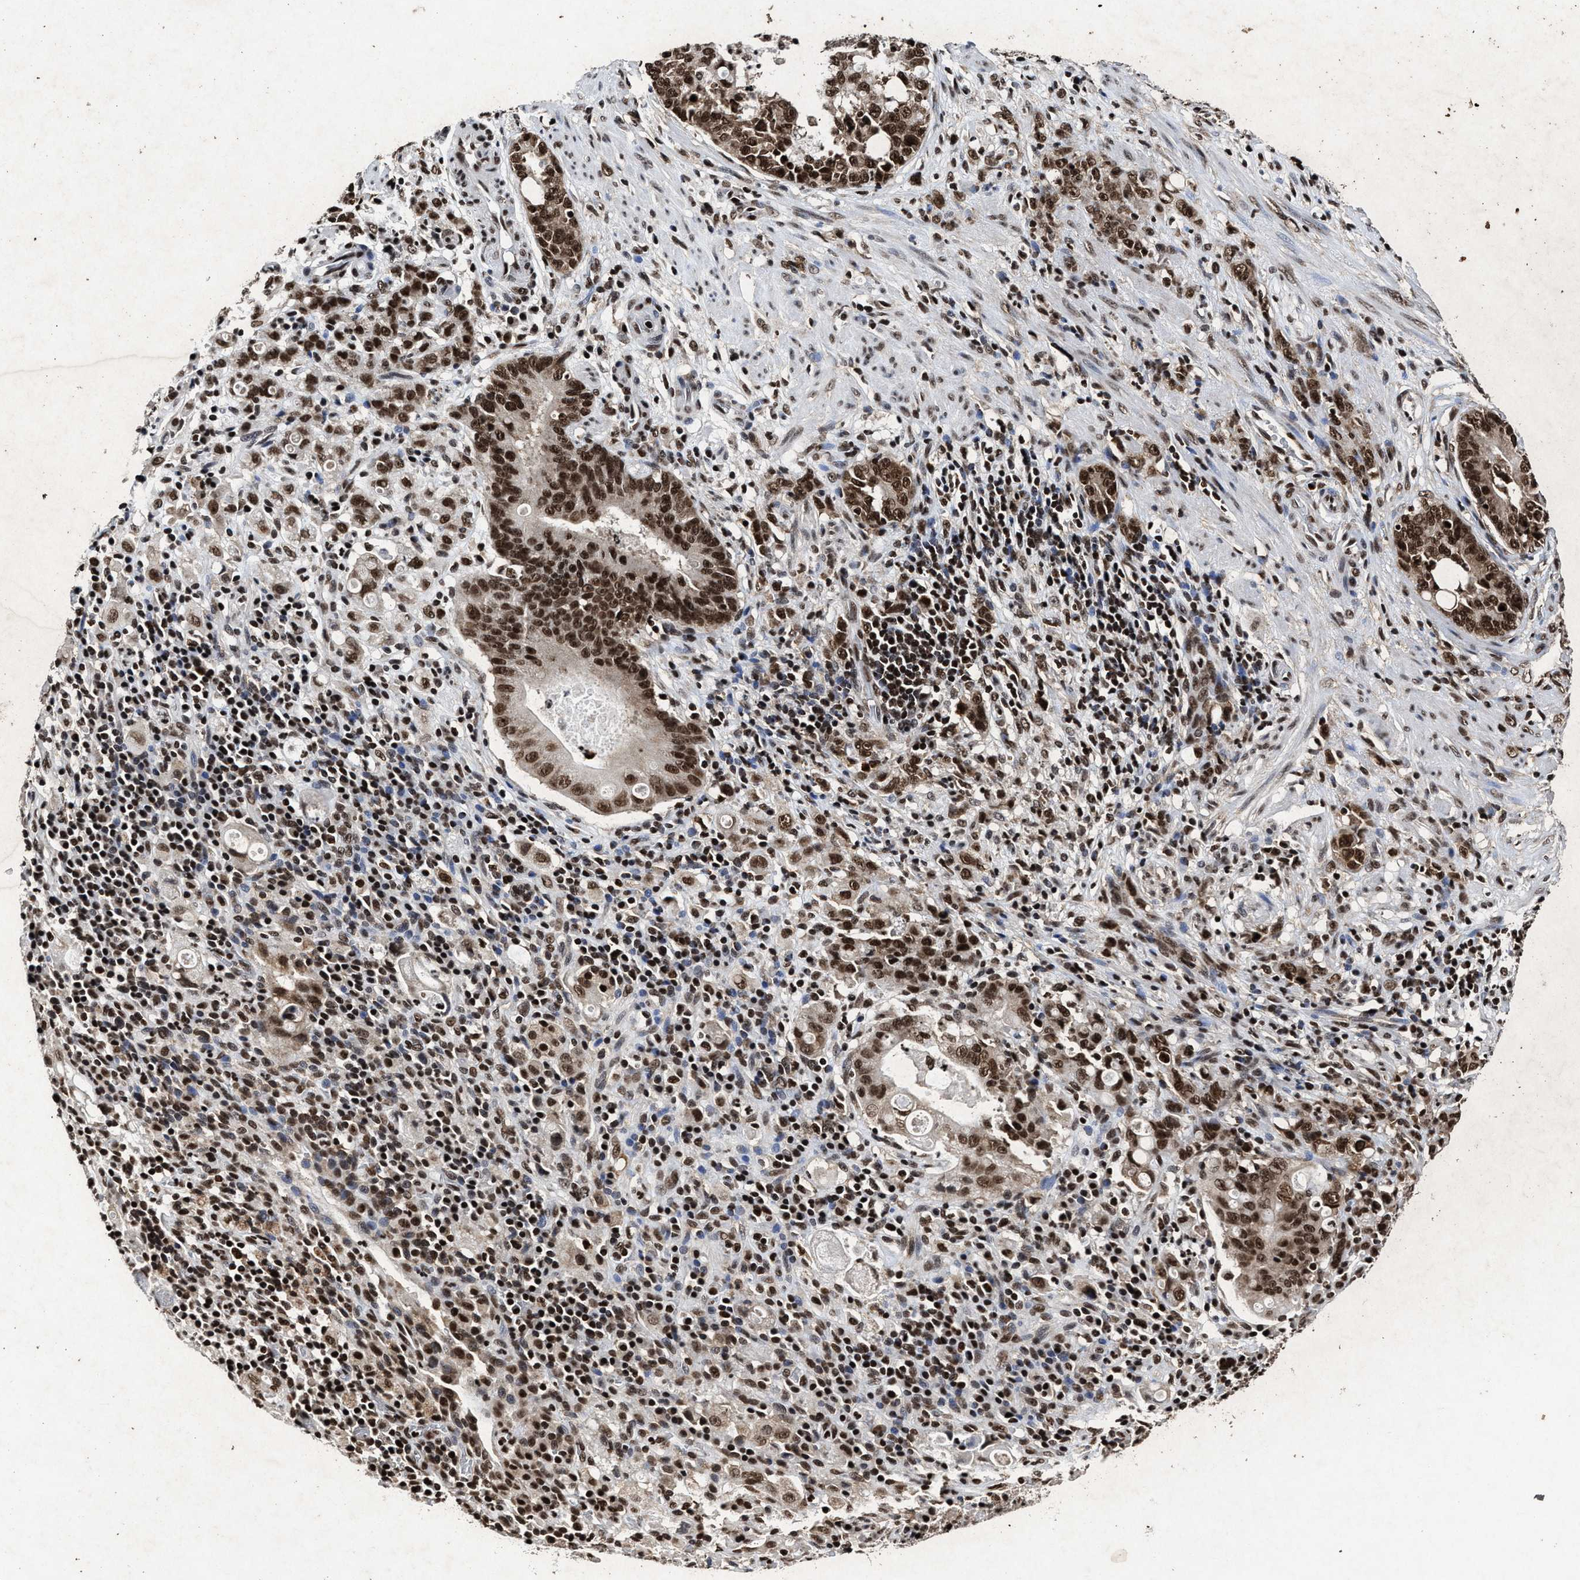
{"staining": {"intensity": "strong", "quantity": ">75%", "location": "cytoplasmic/membranous,nuclear"}, "tissue": "stomach cancer", "cell_type": "Tumor cells", "image_type": "cancer", "snomed": [{"axis": "morphology", "description": "Adenocarcinoma, NOS"}, {"axis": "topography", "description": "Stomach, lower"}], "caption": "This is an image of immunohistochemistry staining of stomach cancer (adenocarcinoma), which shows strong positivity in the cytoplasmic/membranous and nuclear of tumor cells.", "gene": "ALYREF", "patient": {"sex": "male", "age": 88}}